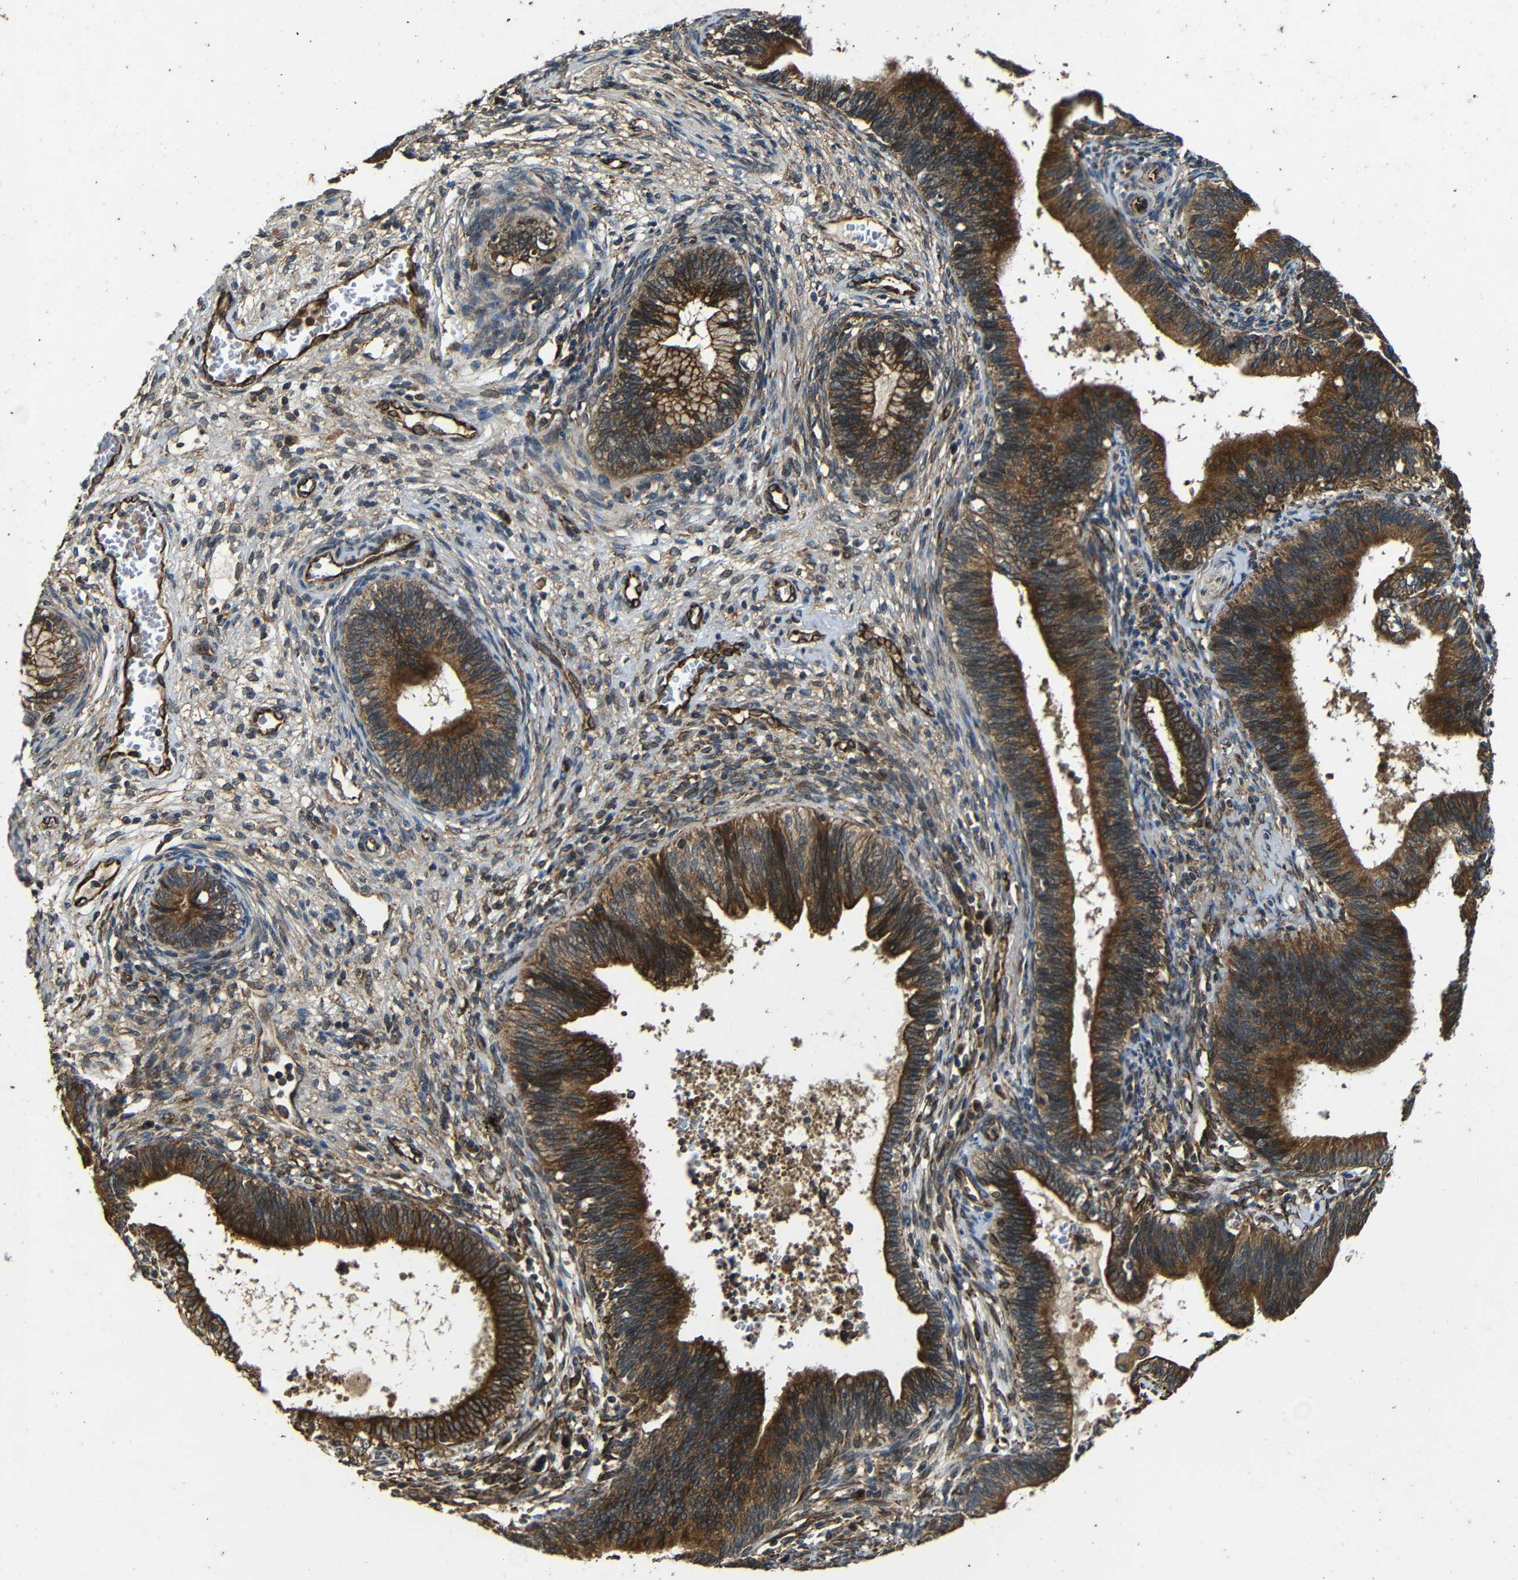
{"staining": {"intensity": "strong", "quantity": ">75%", "location": "cytoplasmic/membranous"}, "tissue": "cervical cancer", "cell_type": "Tumor cells", "image_type": "cancer", "snomed": [{"axis": "morphology", "description": "Adenocarcinoma, NOS"}, {"axis": "topography", "description": "Cervix"}], "caption": "Protein expression by immunohistochemistry (IHC) displays strong cytoplasmic/membranous staining in about >75% of tumor cells in cervical cancer (adenocarcinoma).", "gene": "TRPC1", "patient": {"sex": "female", "age": 44}}